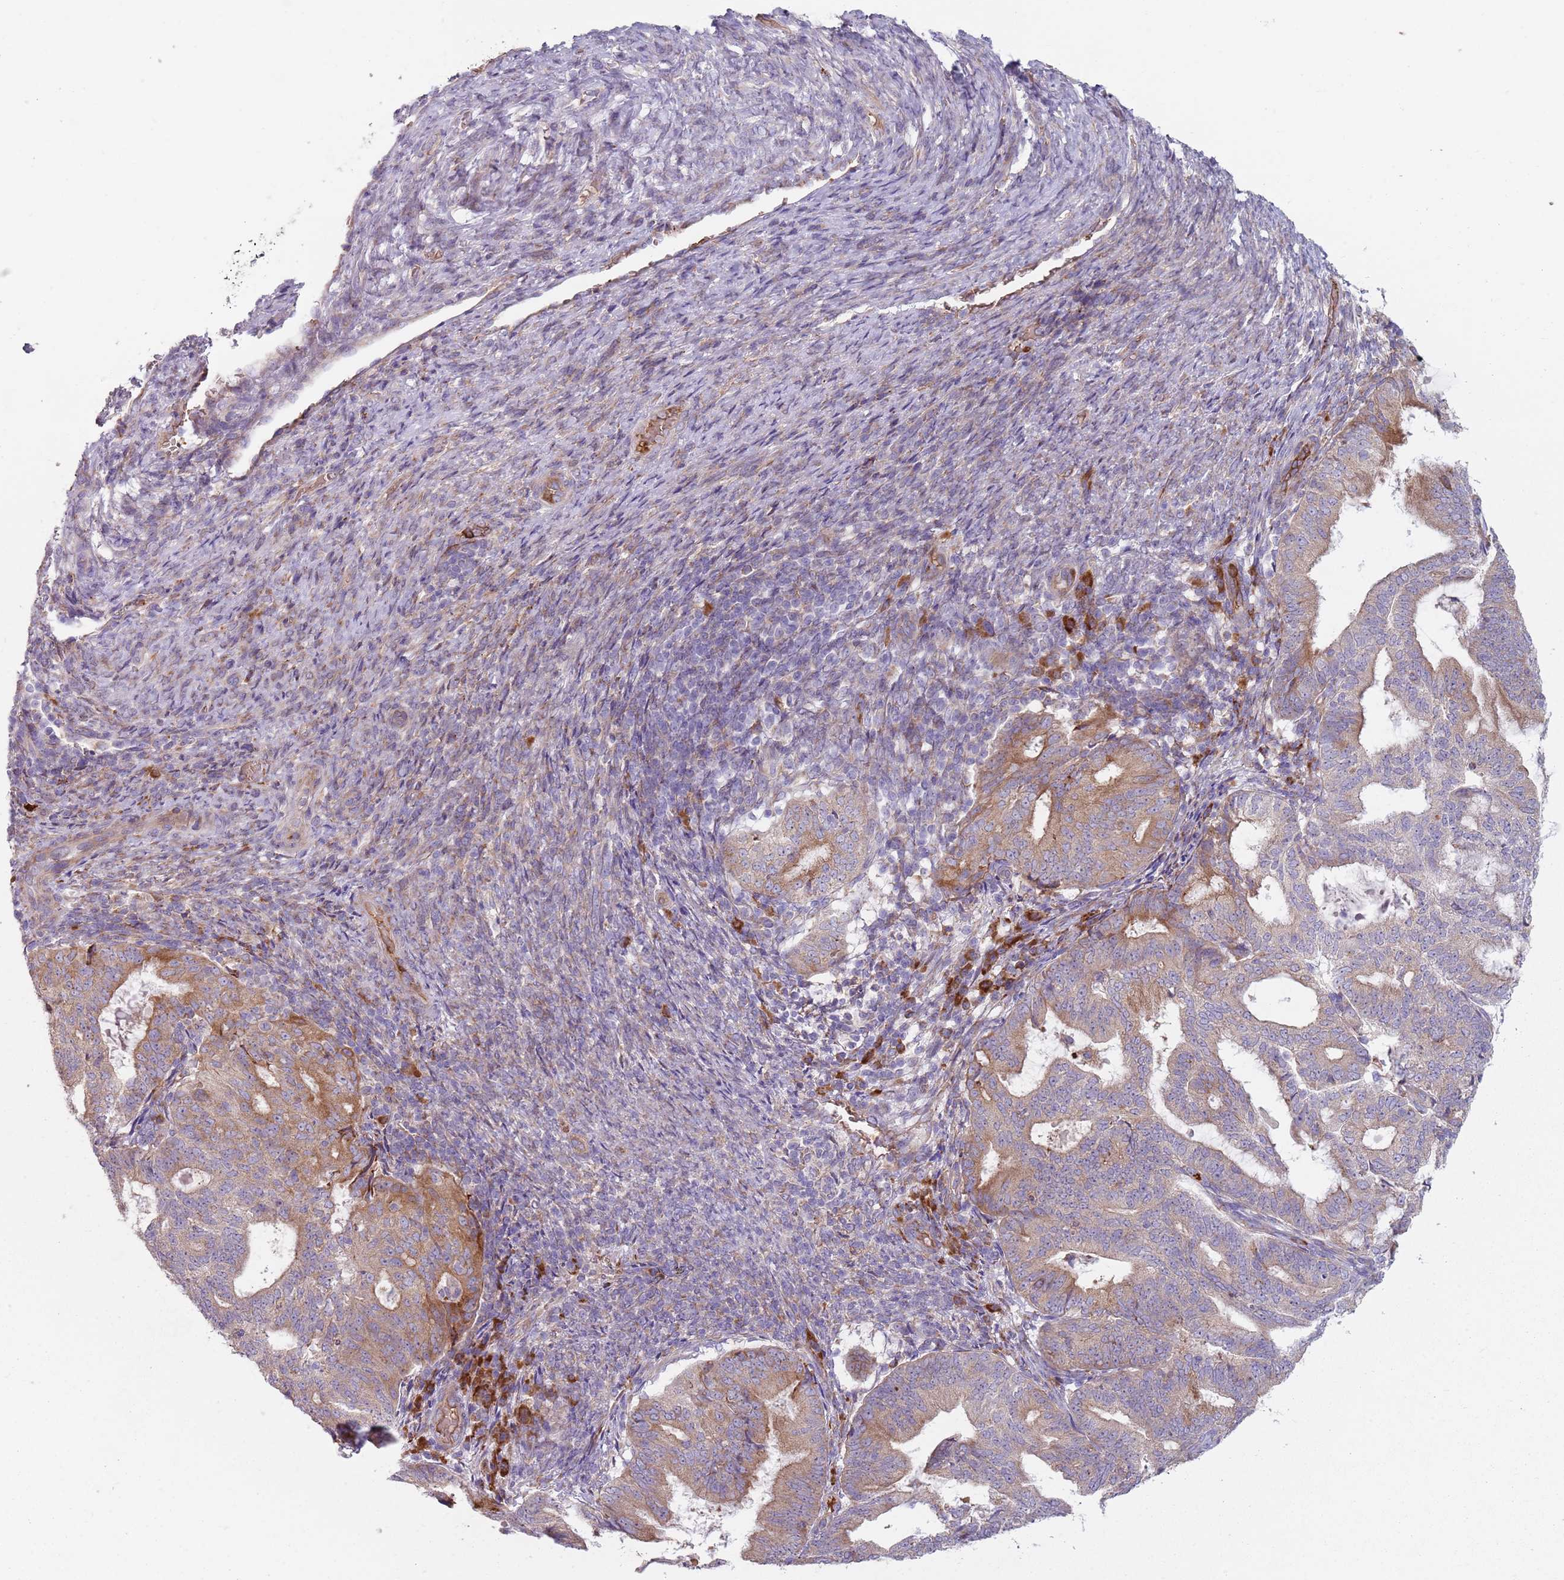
{"staining": {"intensity": "moderate", "quantity": "<25%", "location": "cytoplasmic/membranous"}, "tissue": "endometrial cancer", "cell_type": "Tumor cells", "image_type": "cancer", "snomed": [{"axis": "morphology", "description": "Adenocarcinoma, NOS"}, {"axis": "topography", "description": "Endometrium"}], "caption": "Immunohistochemical staining of adenocarcinoma (endometrial) reveals low levels of moderate cytoplasmic/membranous staining in about <25% of tumor cells.", "gene": "SPATA2", "patient": {"sex": "female", "age": 70}}